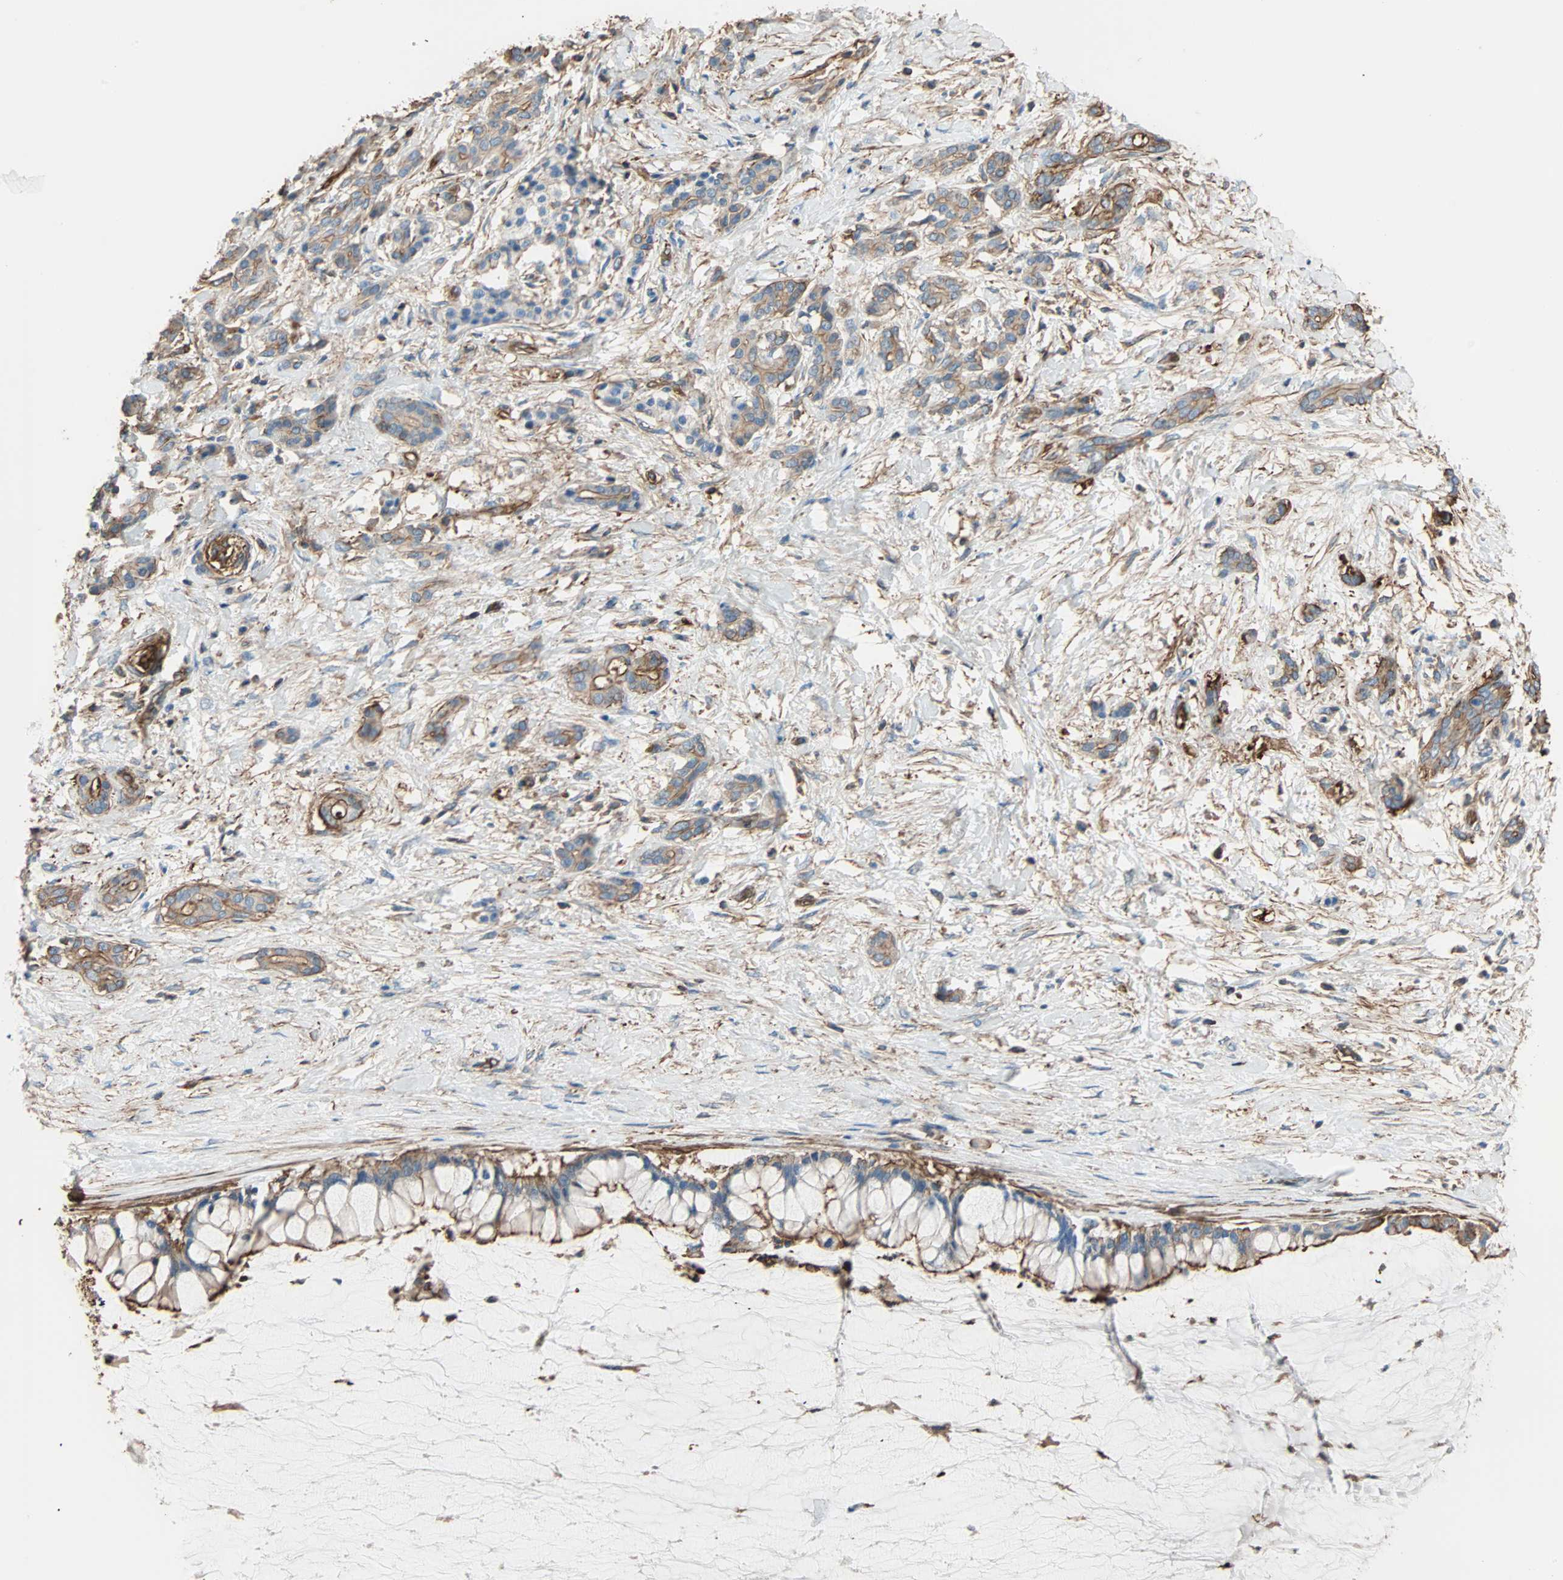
{"staining": {"intensity": "weak", "quantity": ">75%", "location": "cytoplasmic/membranous"}, "tissue": "pancreatic cancer", "cell_type": "Tumor cells", "image_type": "cancer", "snomed": [{"axis": "morphology", "description": "Adenocarcinoma, NOS"}, {"axis": "topography", "description": "Pancreas"}], "caption": "An image of pancreatic cancer stained for a protein displays weak cytoplasmic/membranous brown staining in tumor cells. (DAB (3,3'-diaminobenzidine) IHC with brightfield microscopy, high magnification).", "gene": "GALNT10", "patient": {"sex": "male", "age": 41}}